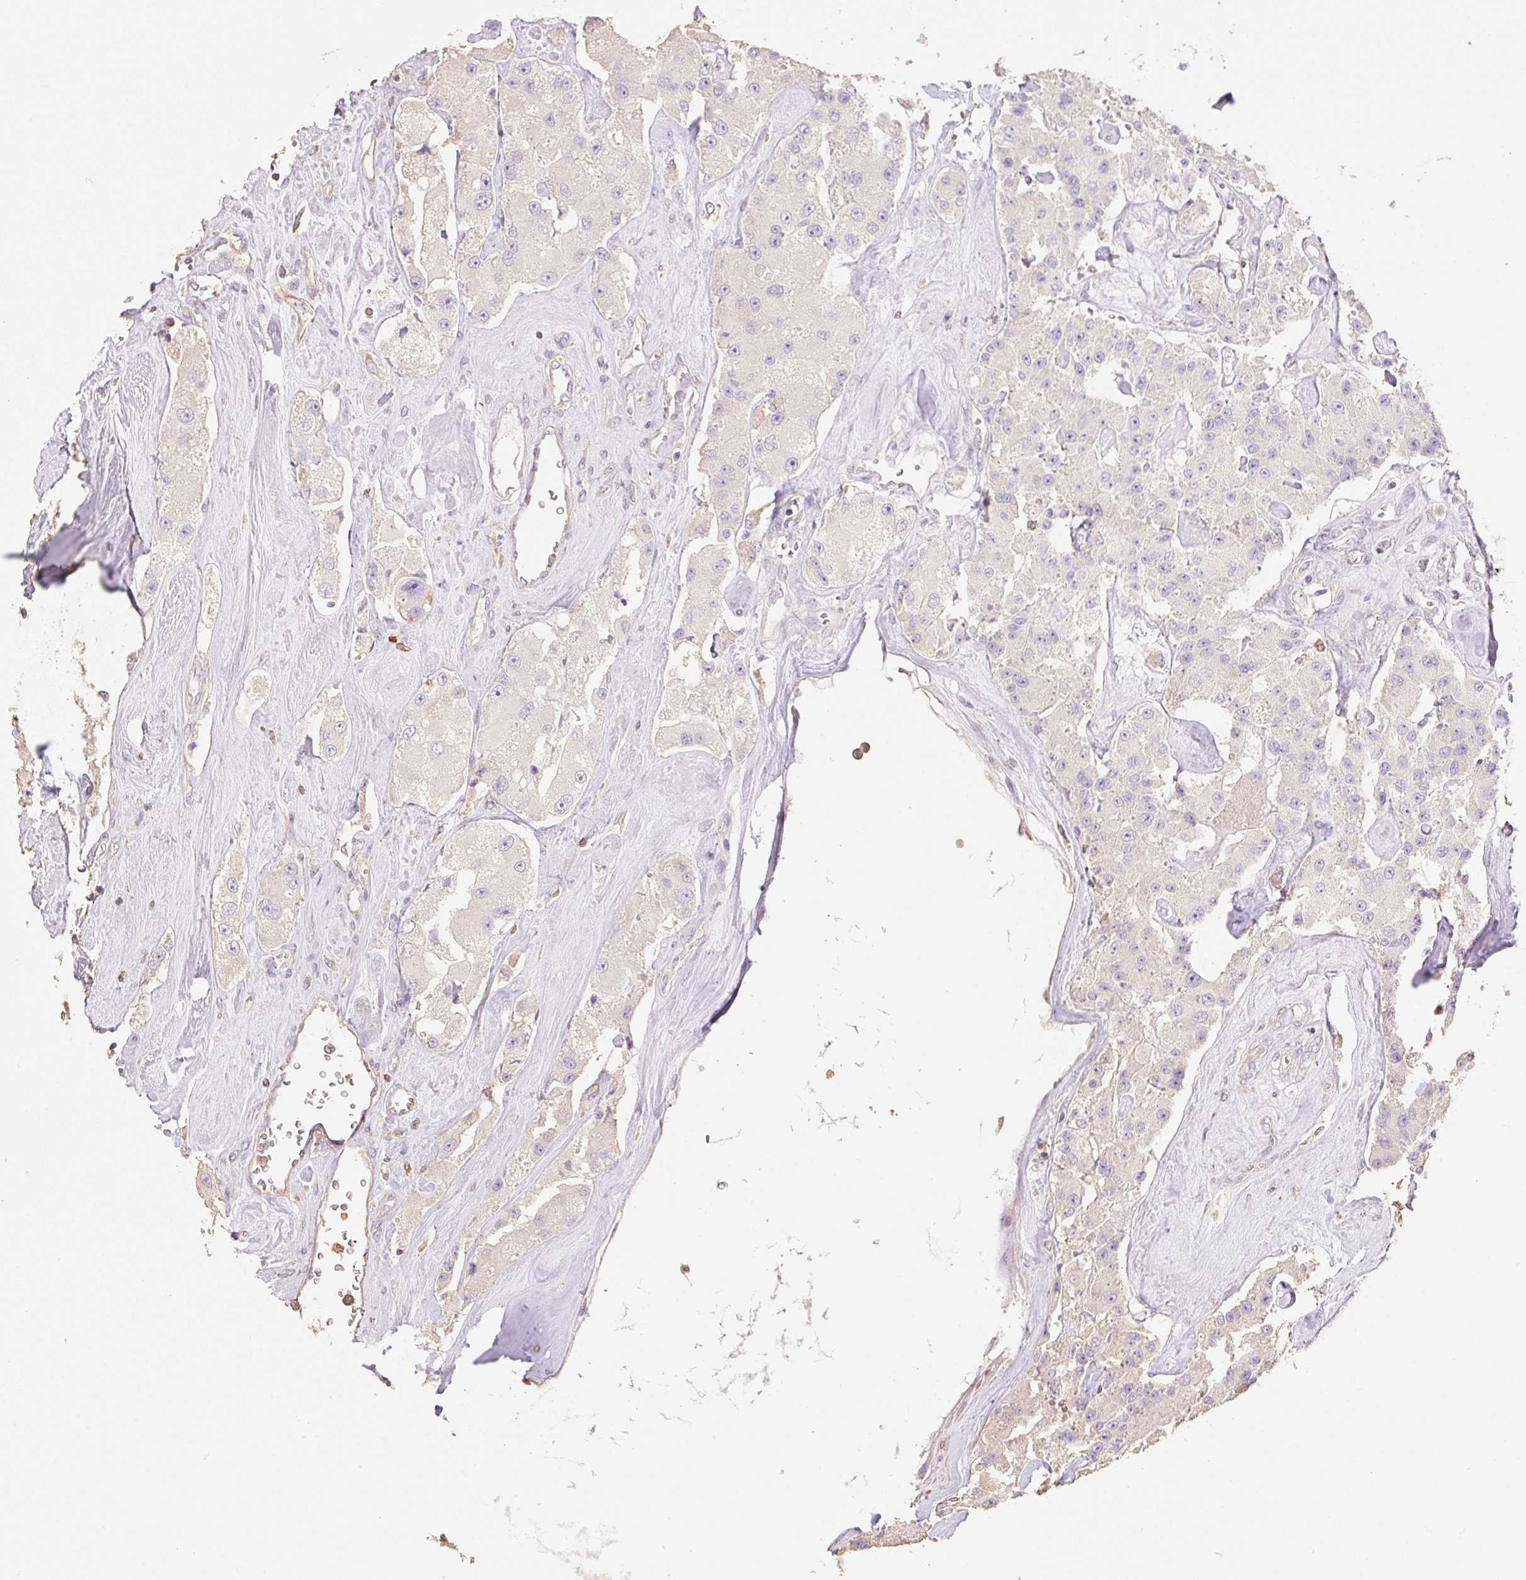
{"staining": {"intensity": "negative", "quantity": "none", "location": "none"}, "tissue": "carcinoid", "cell_type": "Tumor cells", "image_type": "cancer", "snomed": [{"axis": "morphology", "description": "Carcinoid, malignant, NOS"}, {"axis": "topography", "description": "Pancreas"}], "caption": "The immunohistochemistry micrograph has no significant staining in tumor cells of carcinoid tissue.", "gene": "MBOAT7", "patient": {"sex": "male", "age": 41}}